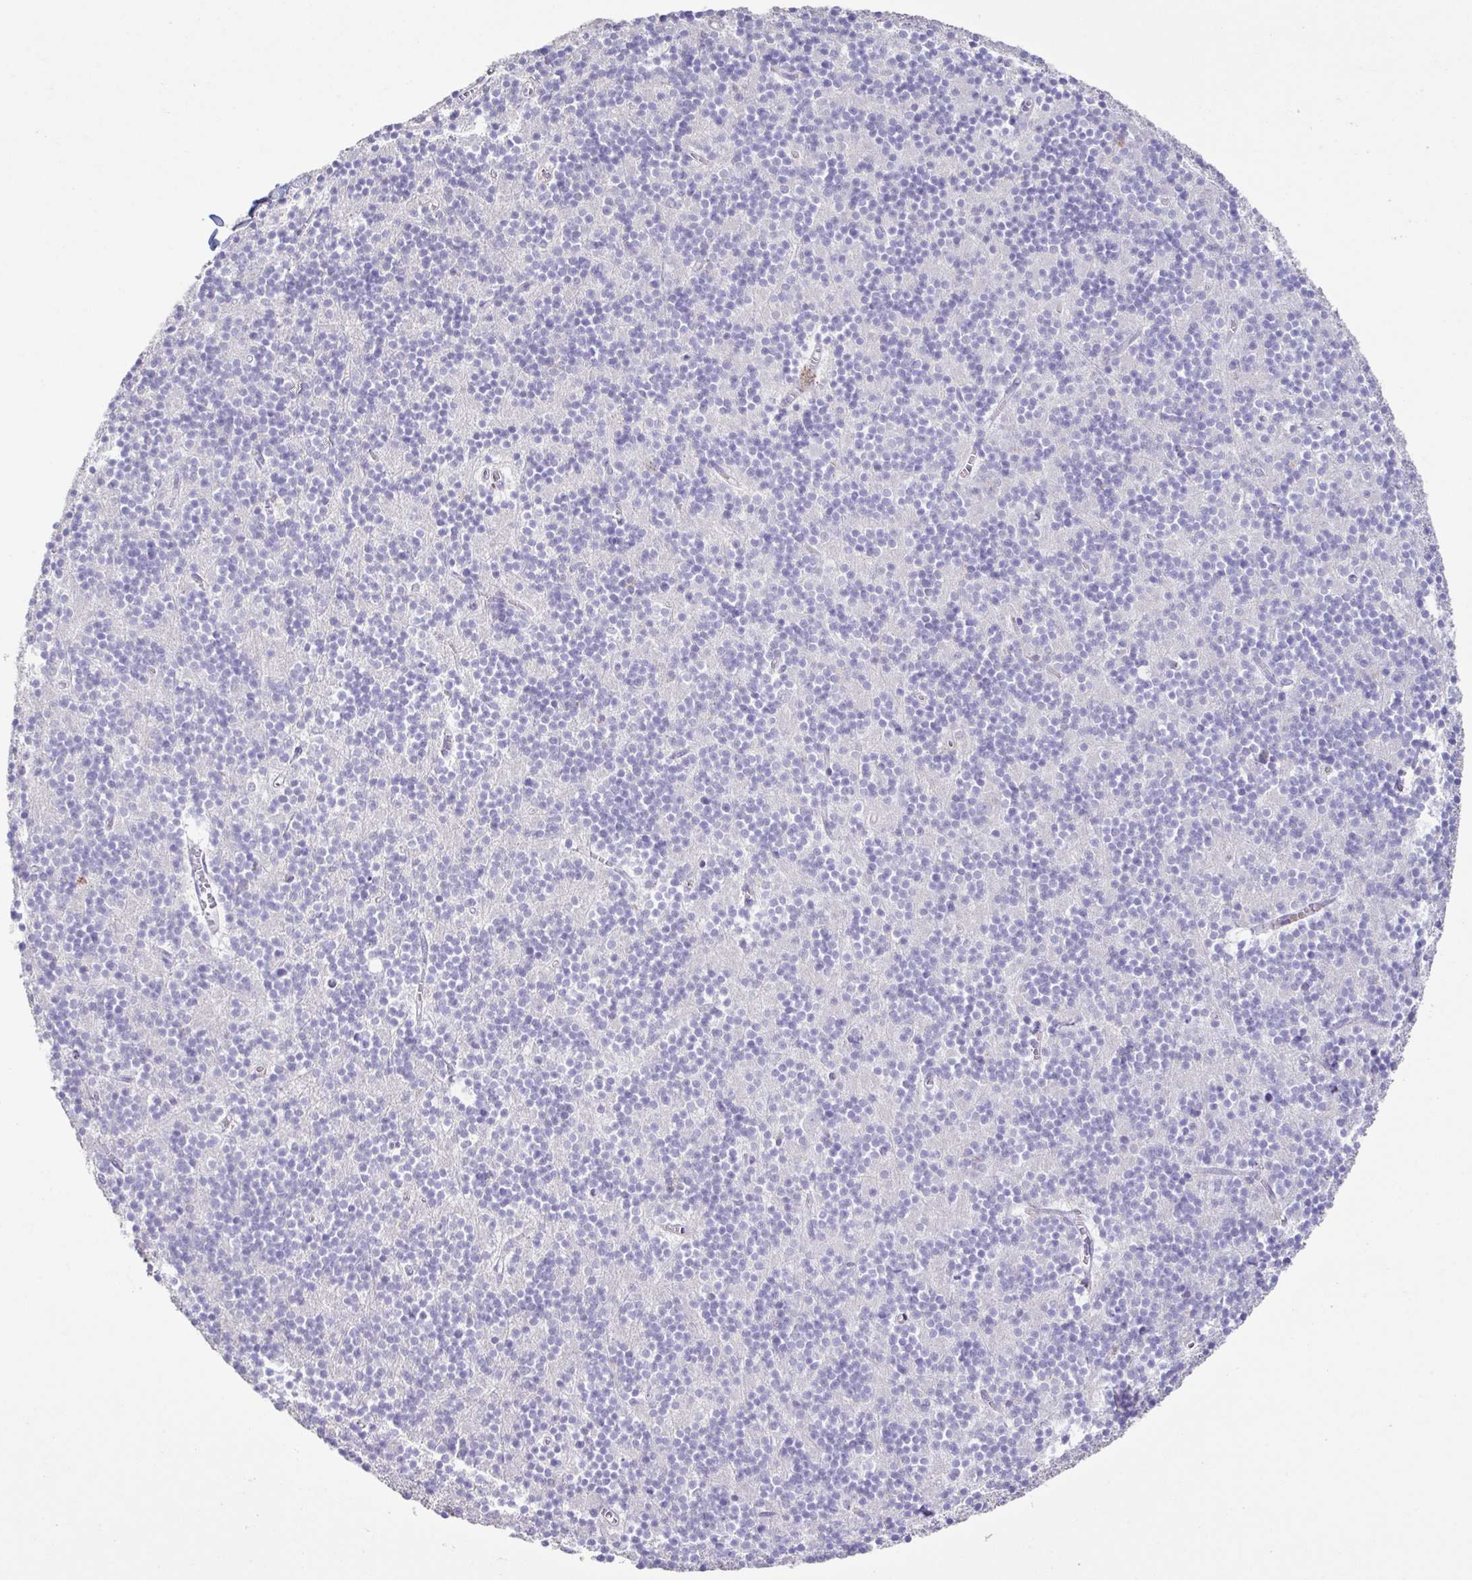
{"staining": {"intensity": "negative", "quantity": "none", "location": "none"}, "tissue": "cerebellum", "cell_type": "Cells in granular layer", "image_type": "normal", "snomed": [{"axis": "morphology", "description": "Normal tissue, NOS"}, {"axis": "topography", "description": "Cerebellum"}], "caption": "Image shows no significant protein positivity in cells in granular layer of unremarkable cerebellum. (Brightfield microscopy of DAB IHC at high magnification).", "gene": "PGLYRP1", "patient": {"sex": "male", "age": 54}}